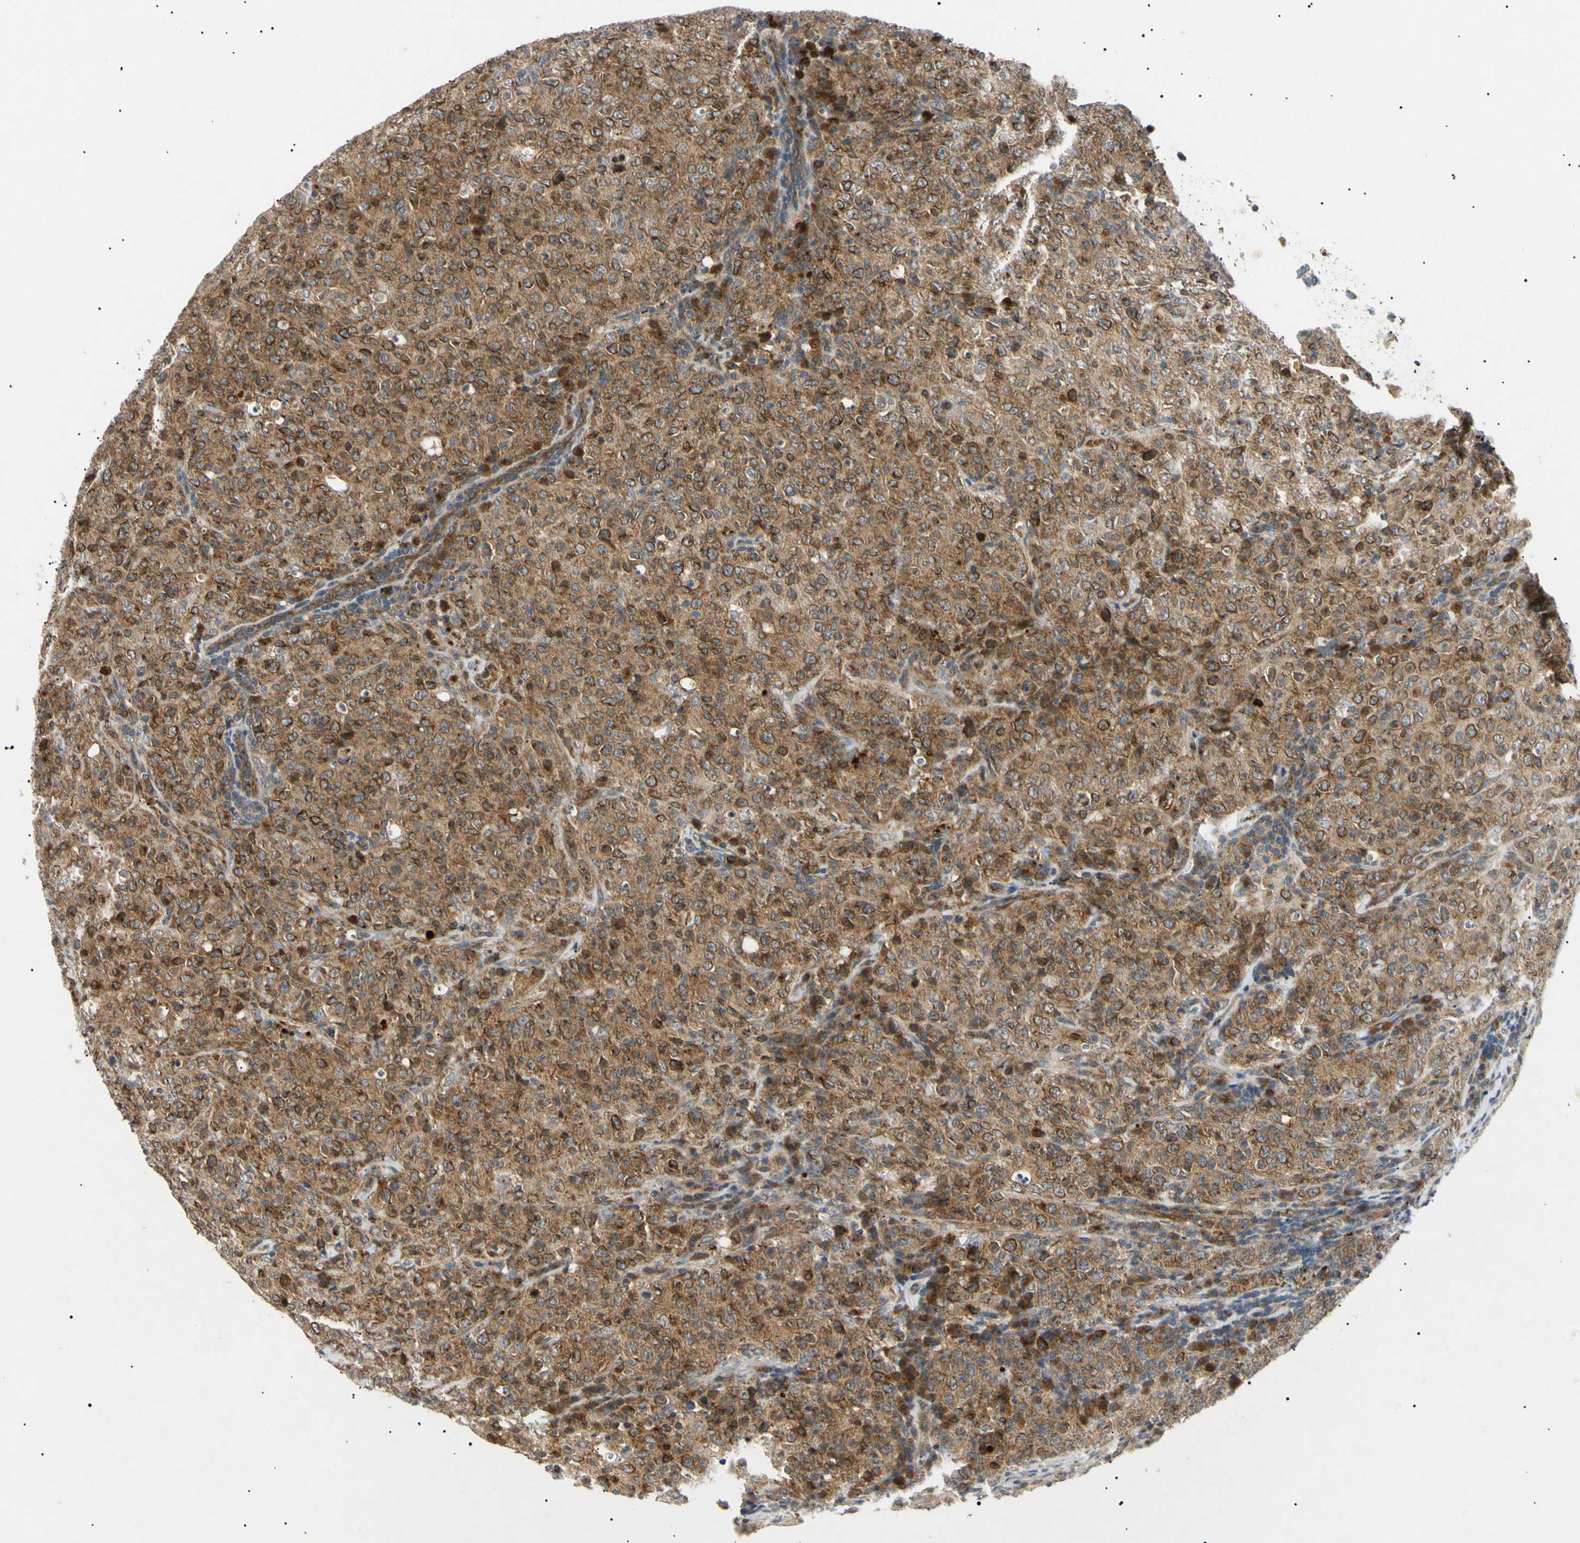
{"staining": {"intensity": "moderate", "quantity": "25%-75%", "location": "cytoplasmic/membranous,nuclear"}, "tissue": "lymphoma", "cell_type": "Tumor cells", "image_type": "cancer", "snomed": [{"axis": "morphology", "description": "Malignant lymphoma, non-Hodgkin's type, High grade"}, {"axis": "topography", "description": "Tonsil"}], "caption": "Immunohistochemical staining of lymphoma demonstrates moderate cytoplasmic/membranous and nuclear protein positivity in approximately 25%-75% of tumor cells.", "gene": "TUBB4A", "patient": {"sex": "female", "age": 36}}